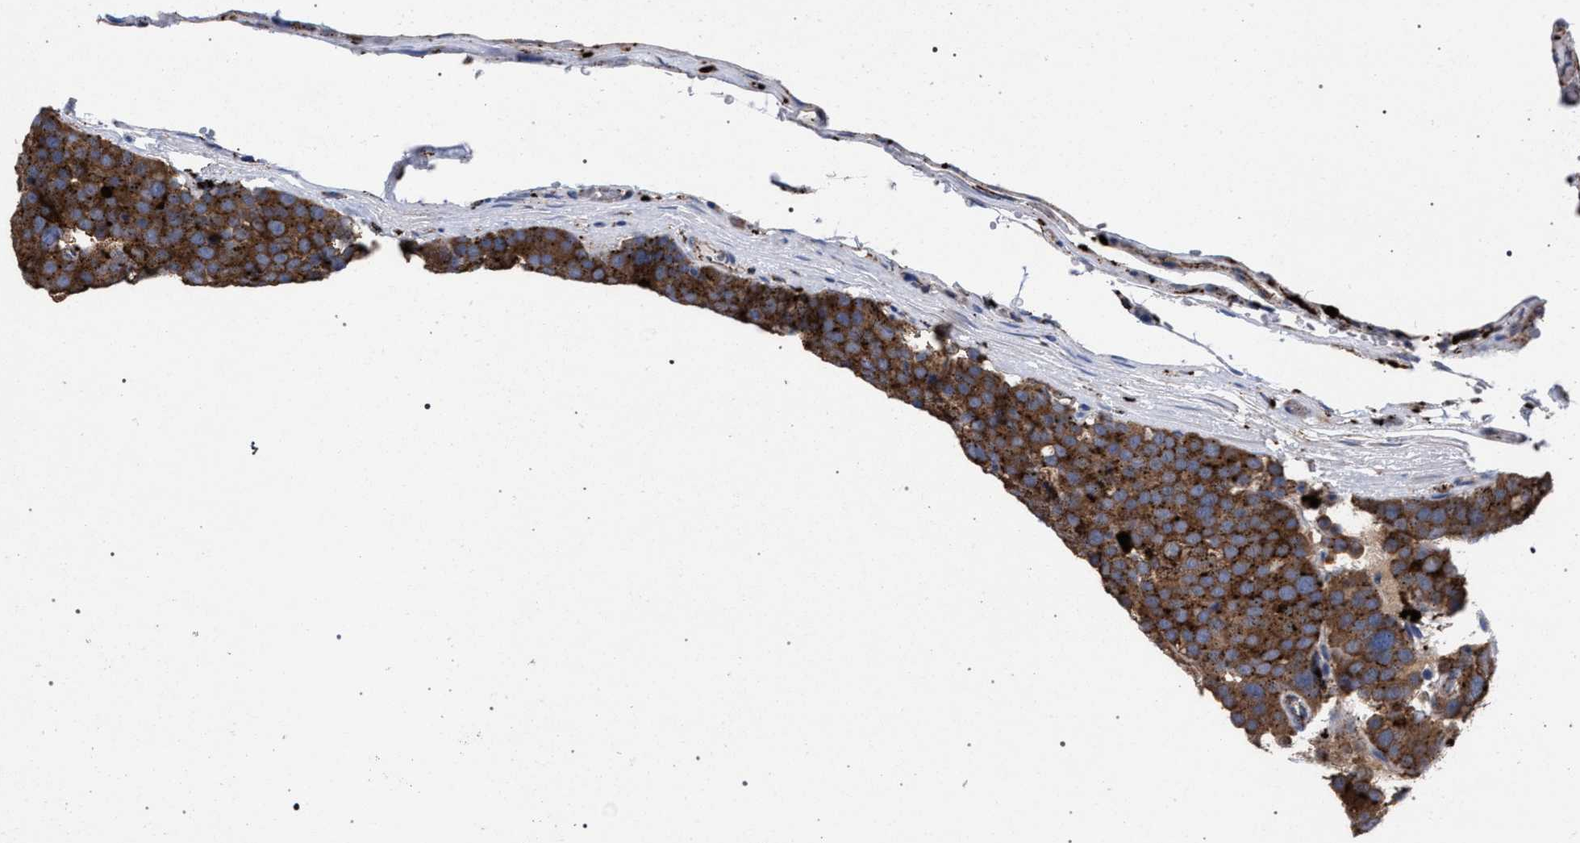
{"staining": {"intensity": "strong", "quantity": ">75%", "location": "cytoplasmic/membranous"}, "tissue": "testis cancer", "cell_type": "Tumor cells", "image_type": "cancer", "snomed": [{"axis": "morphology", "description": "Seminoma, NOS"}, {"axis": "topography", "description": "Testis"}], "caption": "Immunohistochemical staining of seminoma (testis) displays strong cytoplasmic/membranous protein staining in approximately >75% of tumor cells. (Stains: DAB (3,3'-diaminobenzidine) in brown, nuclei in blue, Microscopy: brightfield microscopy at high magnification).", "gene": "PPT1", "patient": {"sex": "male", "age": 71}}